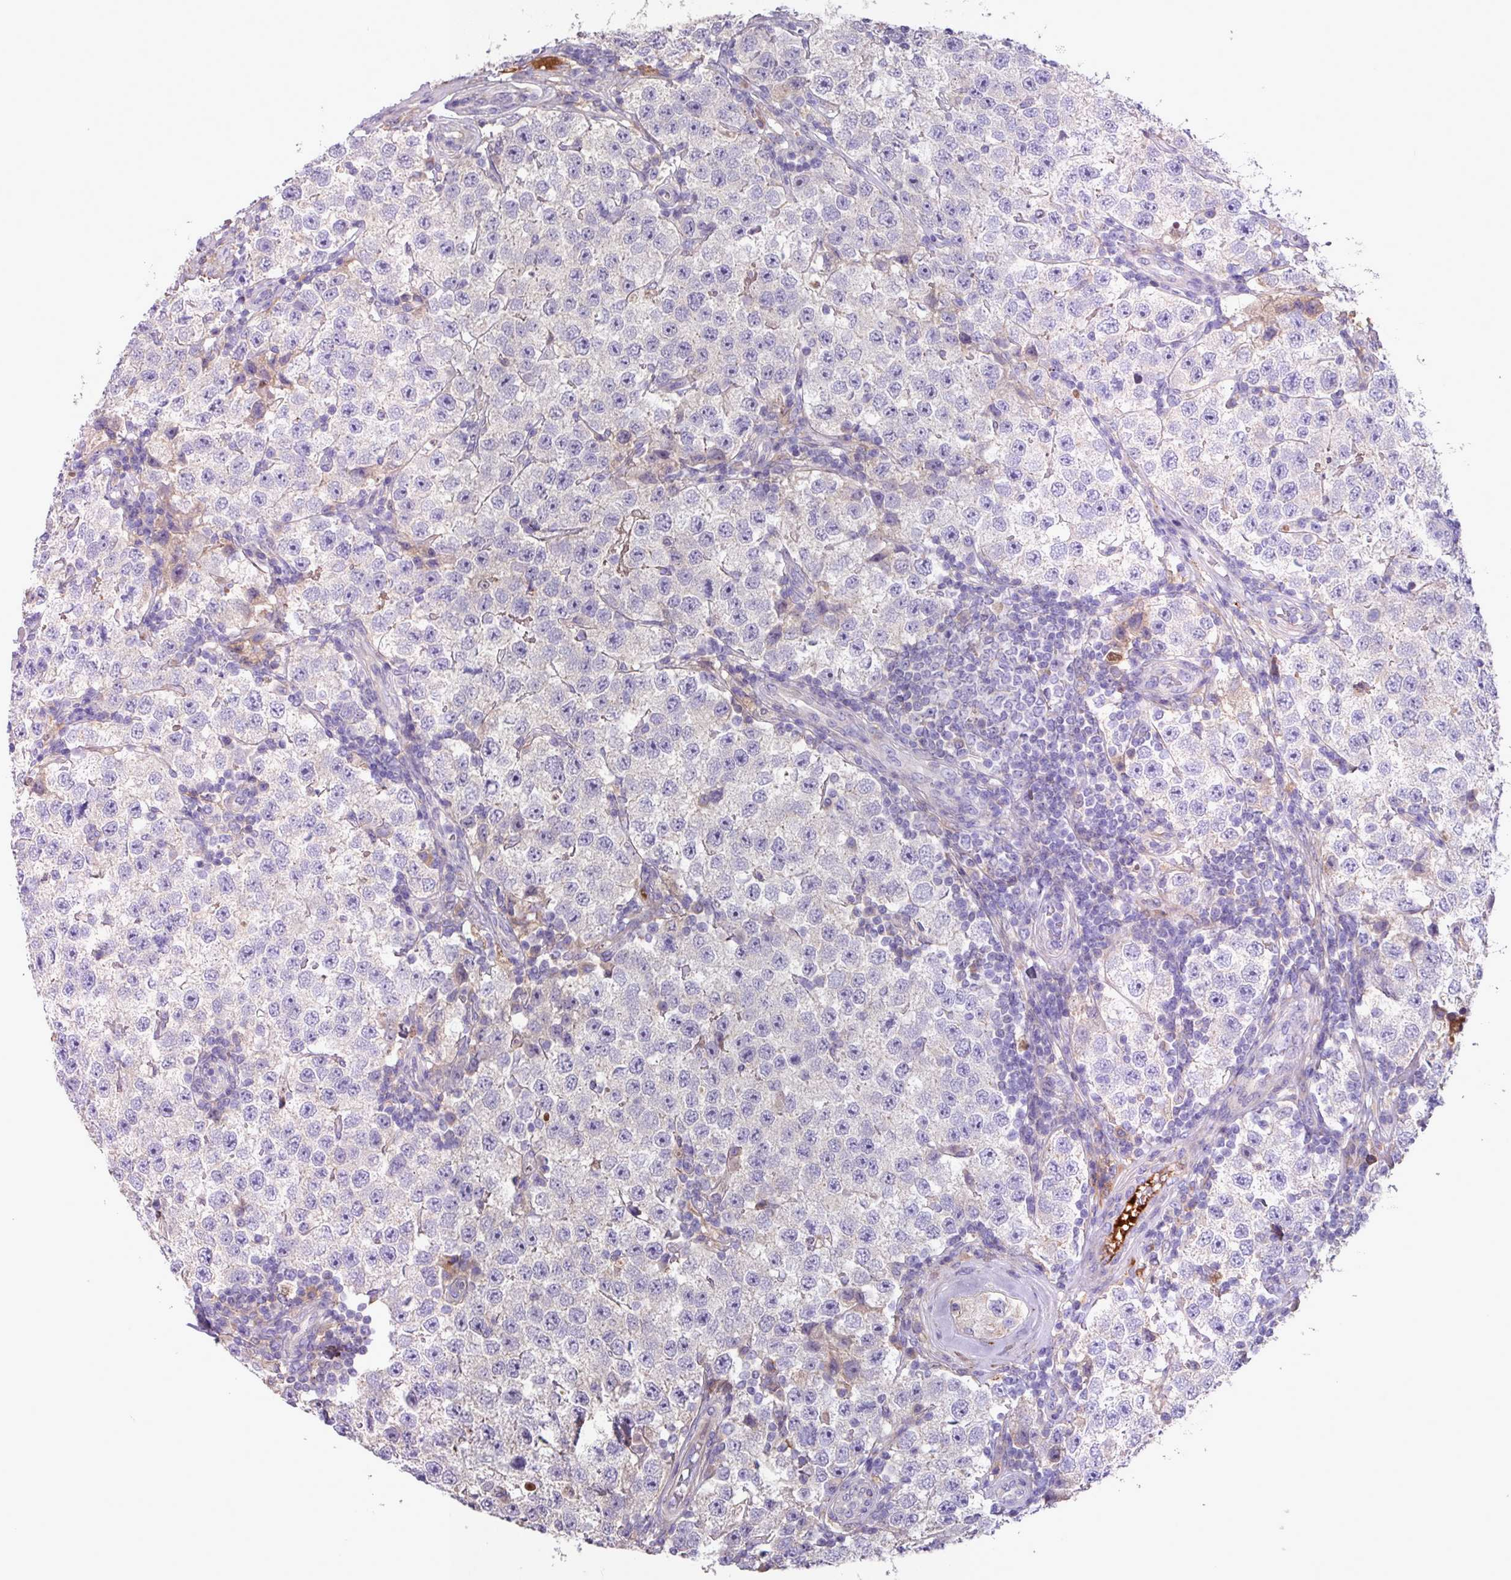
{"staining": {"intensity": "negative", "quantity": "none", "location": "none"}, "tissue": "testis cancer", "cell_type": "Tumor cells", "image_type": "cancer", "snomed": [{"axis": "morphology", "description": "Seminoma, NOS"}, {"axis": "topography", "description": "Testis"}], "caption": "Tumor cells show no significant protein staining in testis seminoma.", "gene": "IQCJ", "patient": {"sex": "male", "age": 34}}